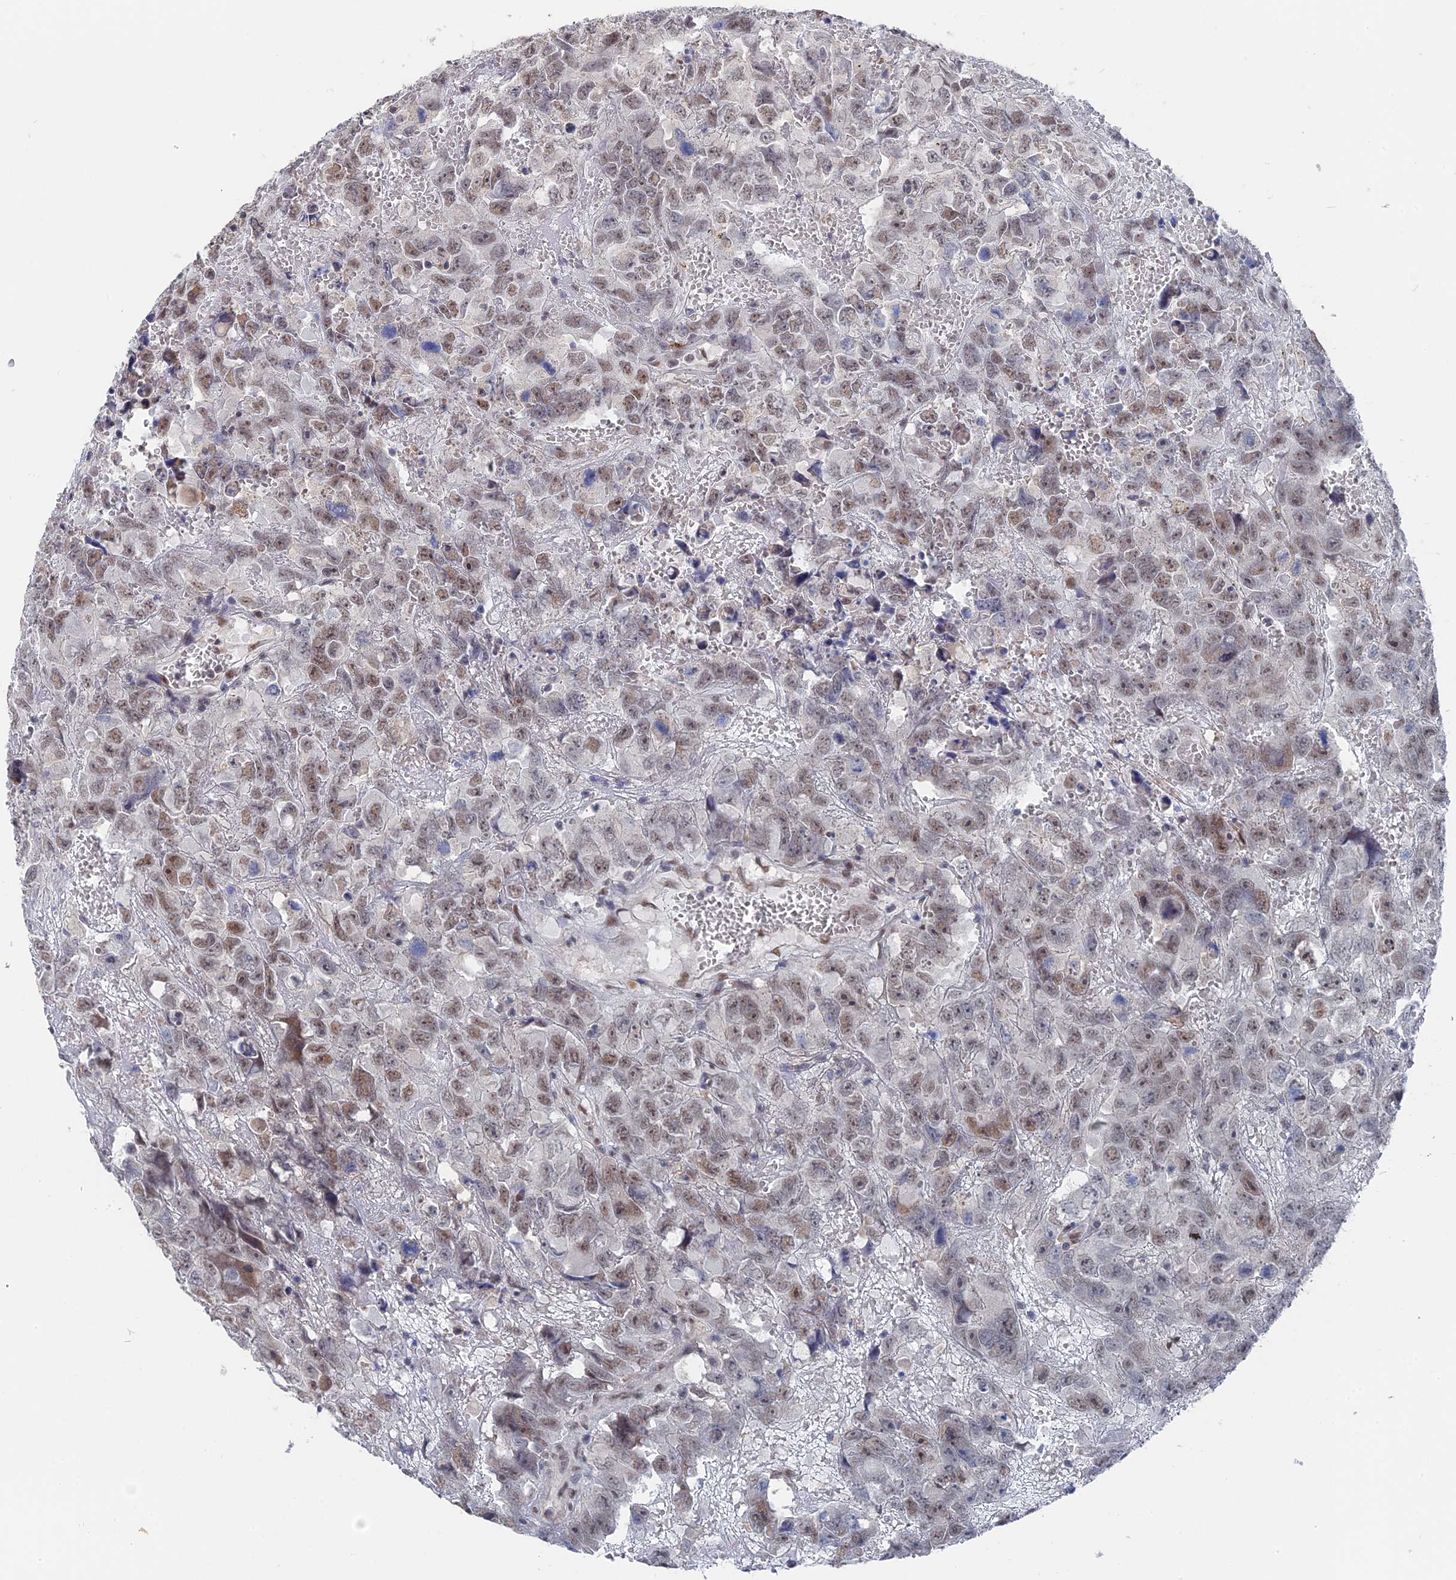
{"staining": {"intensity": "weak", "quantity": ">75%", "location": "nuclear"}, "tissue": "testis cancer", "cell_type": "Tumor cells", "image_type": "cancer", "snomed": [{"axis": "morphology", "description": "Carcinoma, Embryonal, NOS"}, {"axis": "topography", "description": "Testis"}], "caption": "Testis cancer (embryonal carcinoma) stained with a protein marker displays weak staining in tumor cells.", "gene": "TSSC4", "patient": {"sex": "male", "age": 45}}